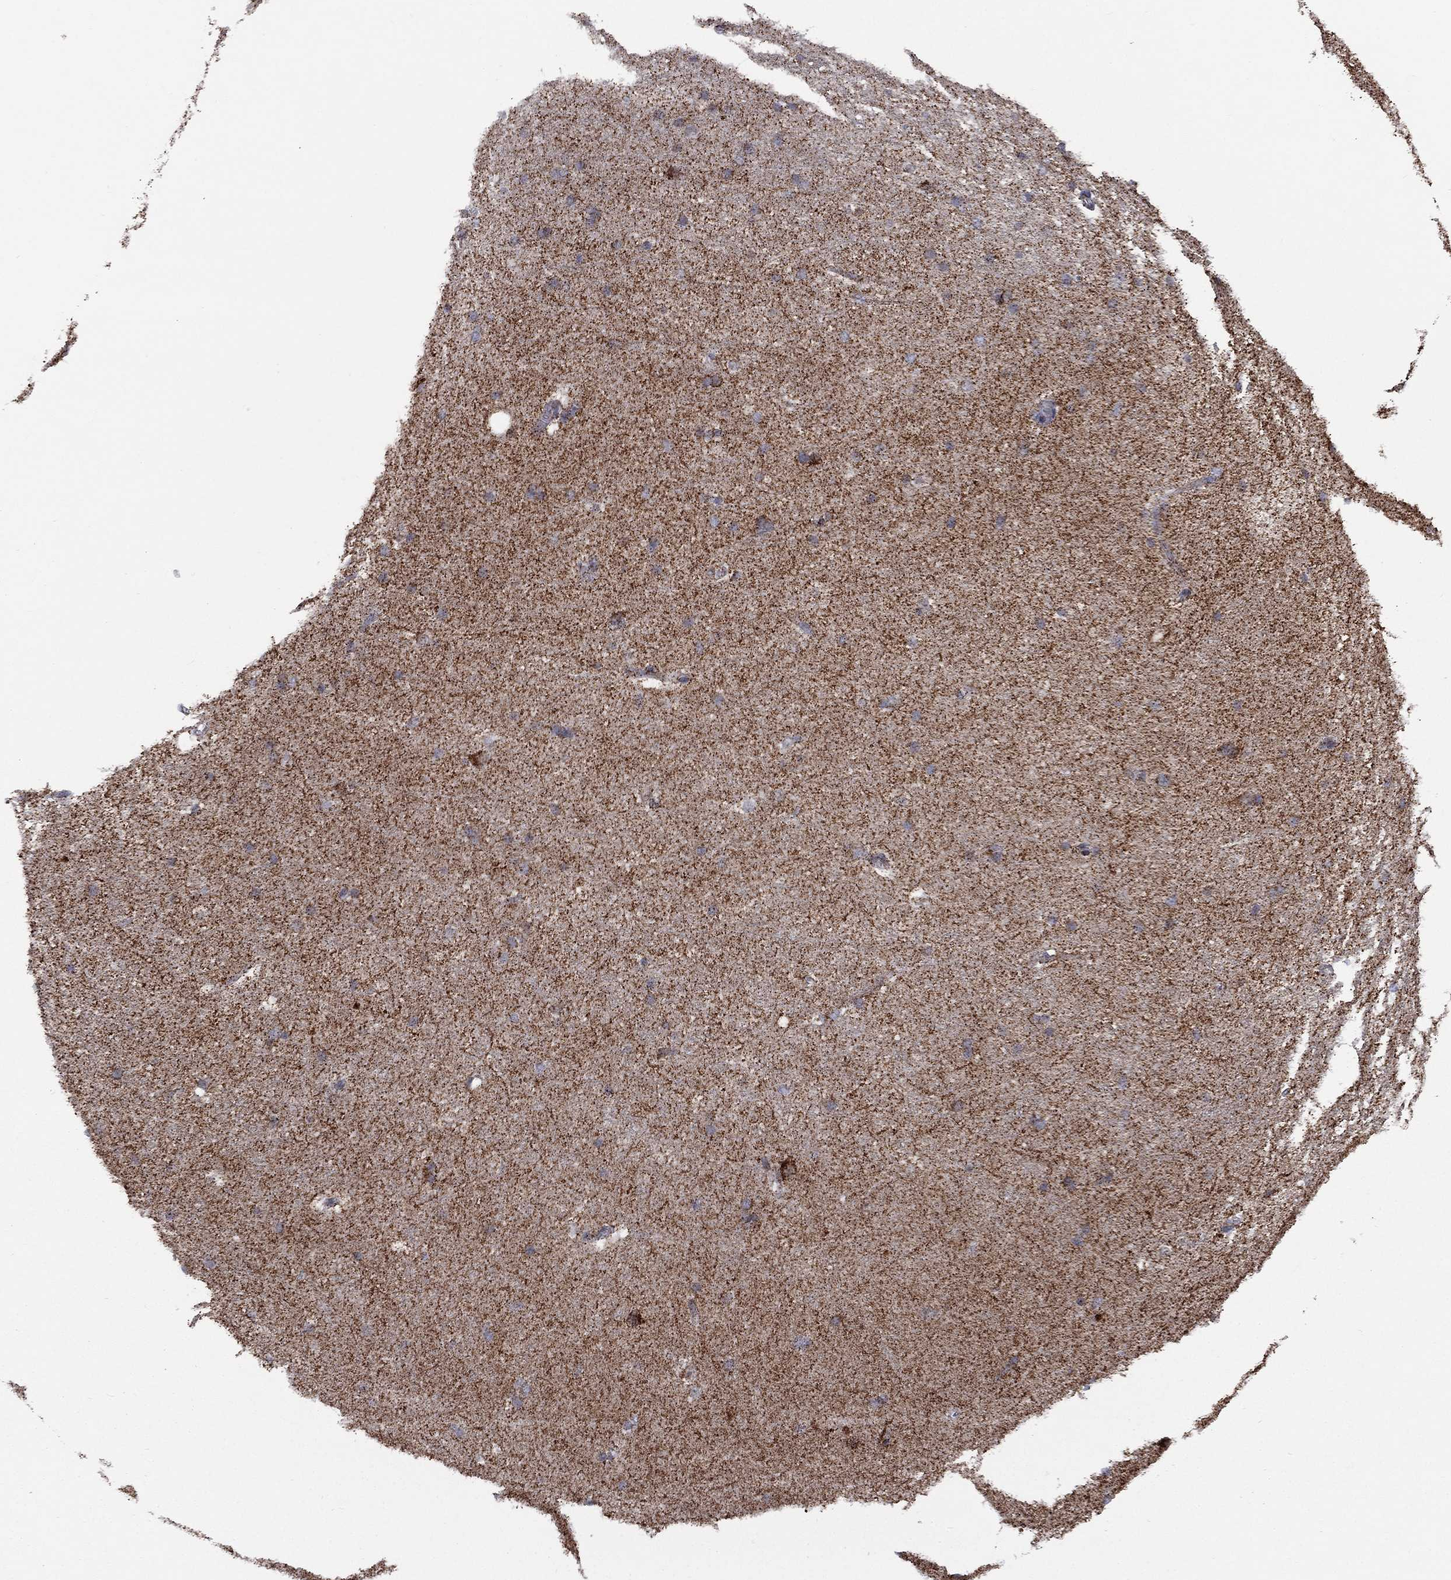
{"staining": {"intensity": "negative", "quantity": "none", "location": "none"}, "tissue": "hippocampus", "cell_type": "Glial cells", "image_type": "normal", "snomed": [{"axis": "morphology", "description": "Normal tissue, NOS"}, {"axis": "topography", "description": "Cerebral cortex"}, {"axis": "topography", "description": "Hippocampus"}], "caption": "IHC of benign human hippocampus exhibits no staining in glial cells.", "gene": "PPP2R5A", "patient": {"sex": "female", "age": 19}}